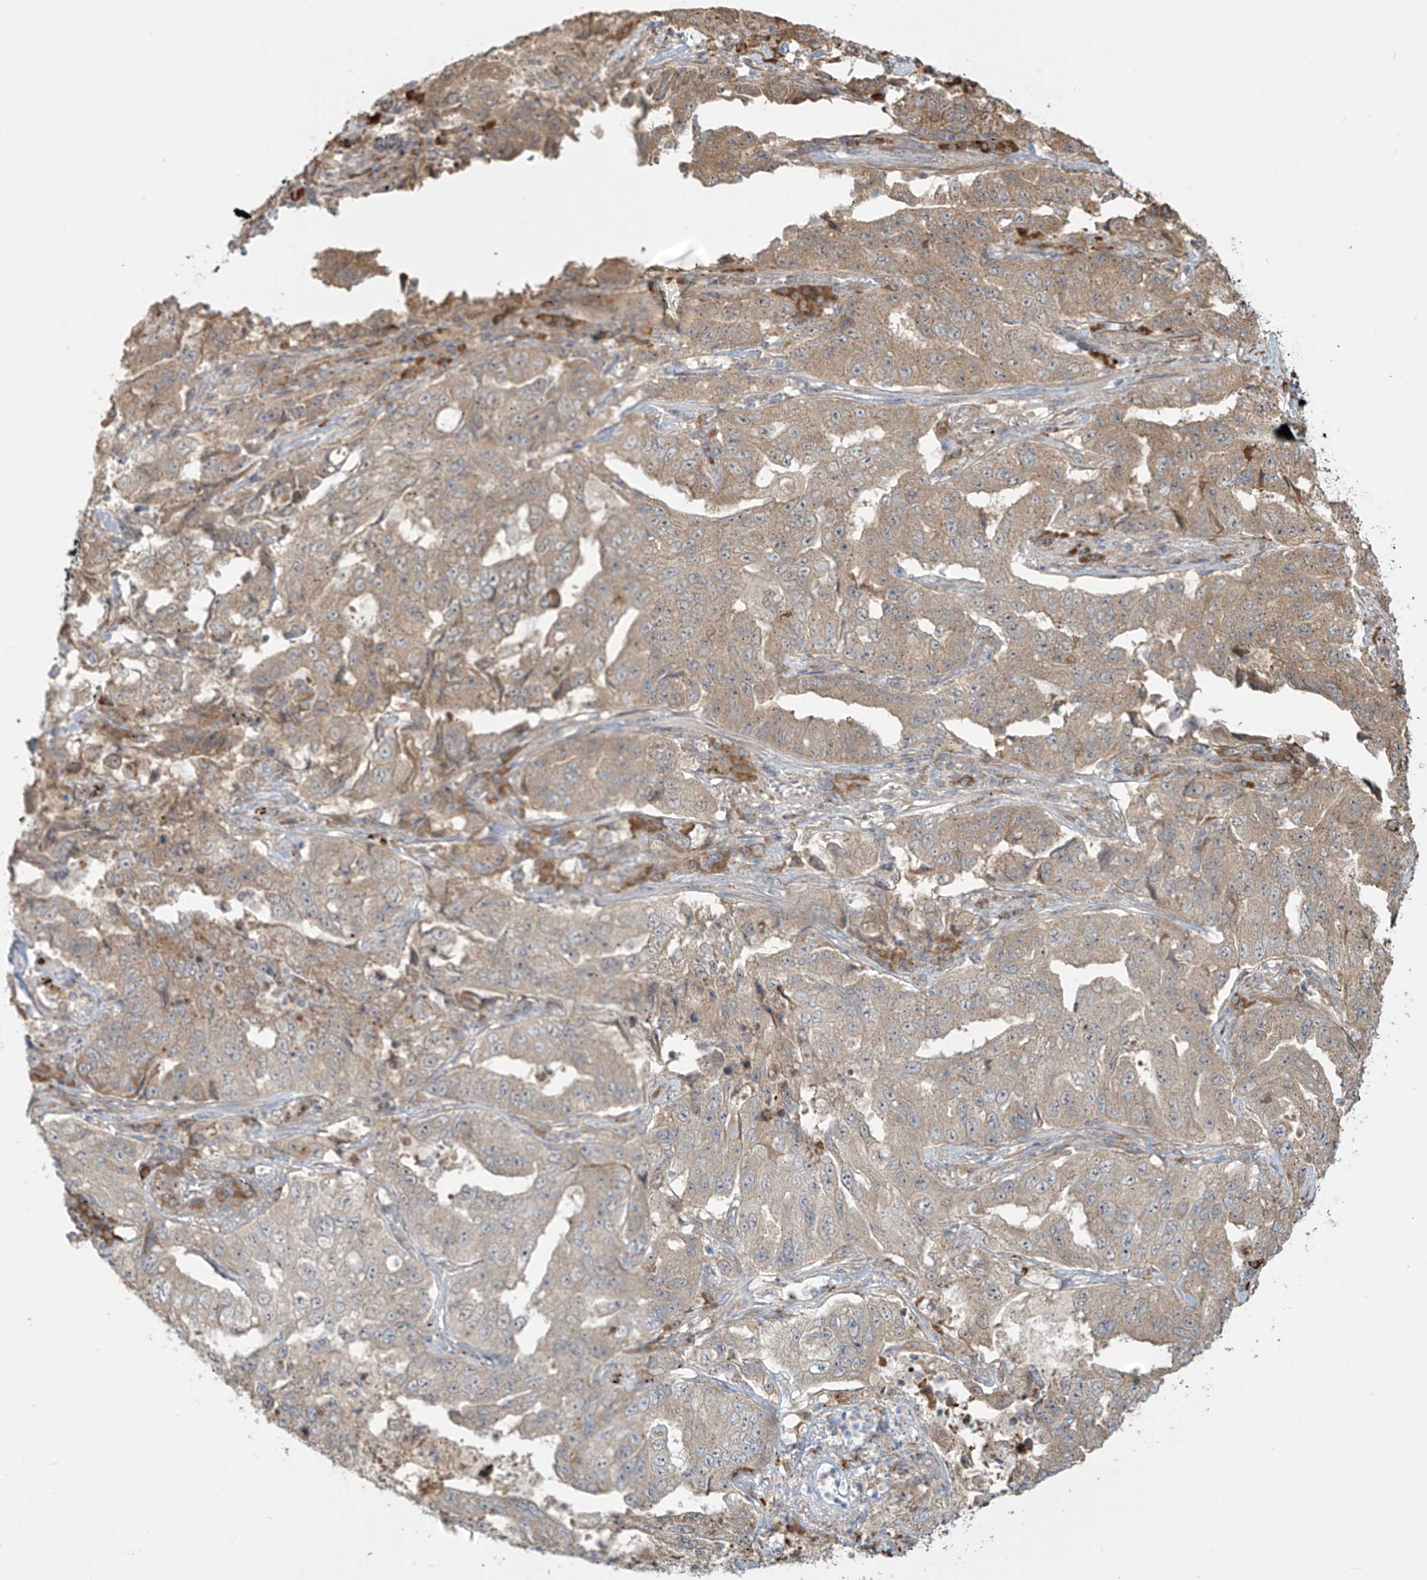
{"staining": {"intensity": "weak", "quantity": ">75%", "location": "cytoplasmic/membranous"}, "tissue": "lung cancer", "cell_type": "Tumor cells", "image_type": "cancer", "snomed": [{"axis": "morphology", "description": "Adenocarcinoma, NOS"}, {"axis": "topography", "description": "Lung"}], "caption": "The photomicrograph exhibits immunohistochemical staining of lung cancer. There is weak cytoplasmic/membranous positivity is present in about >75% of tumor cells.", "gene": "PLEKHM3", "patient": {"sex": "female", "age": 51}}